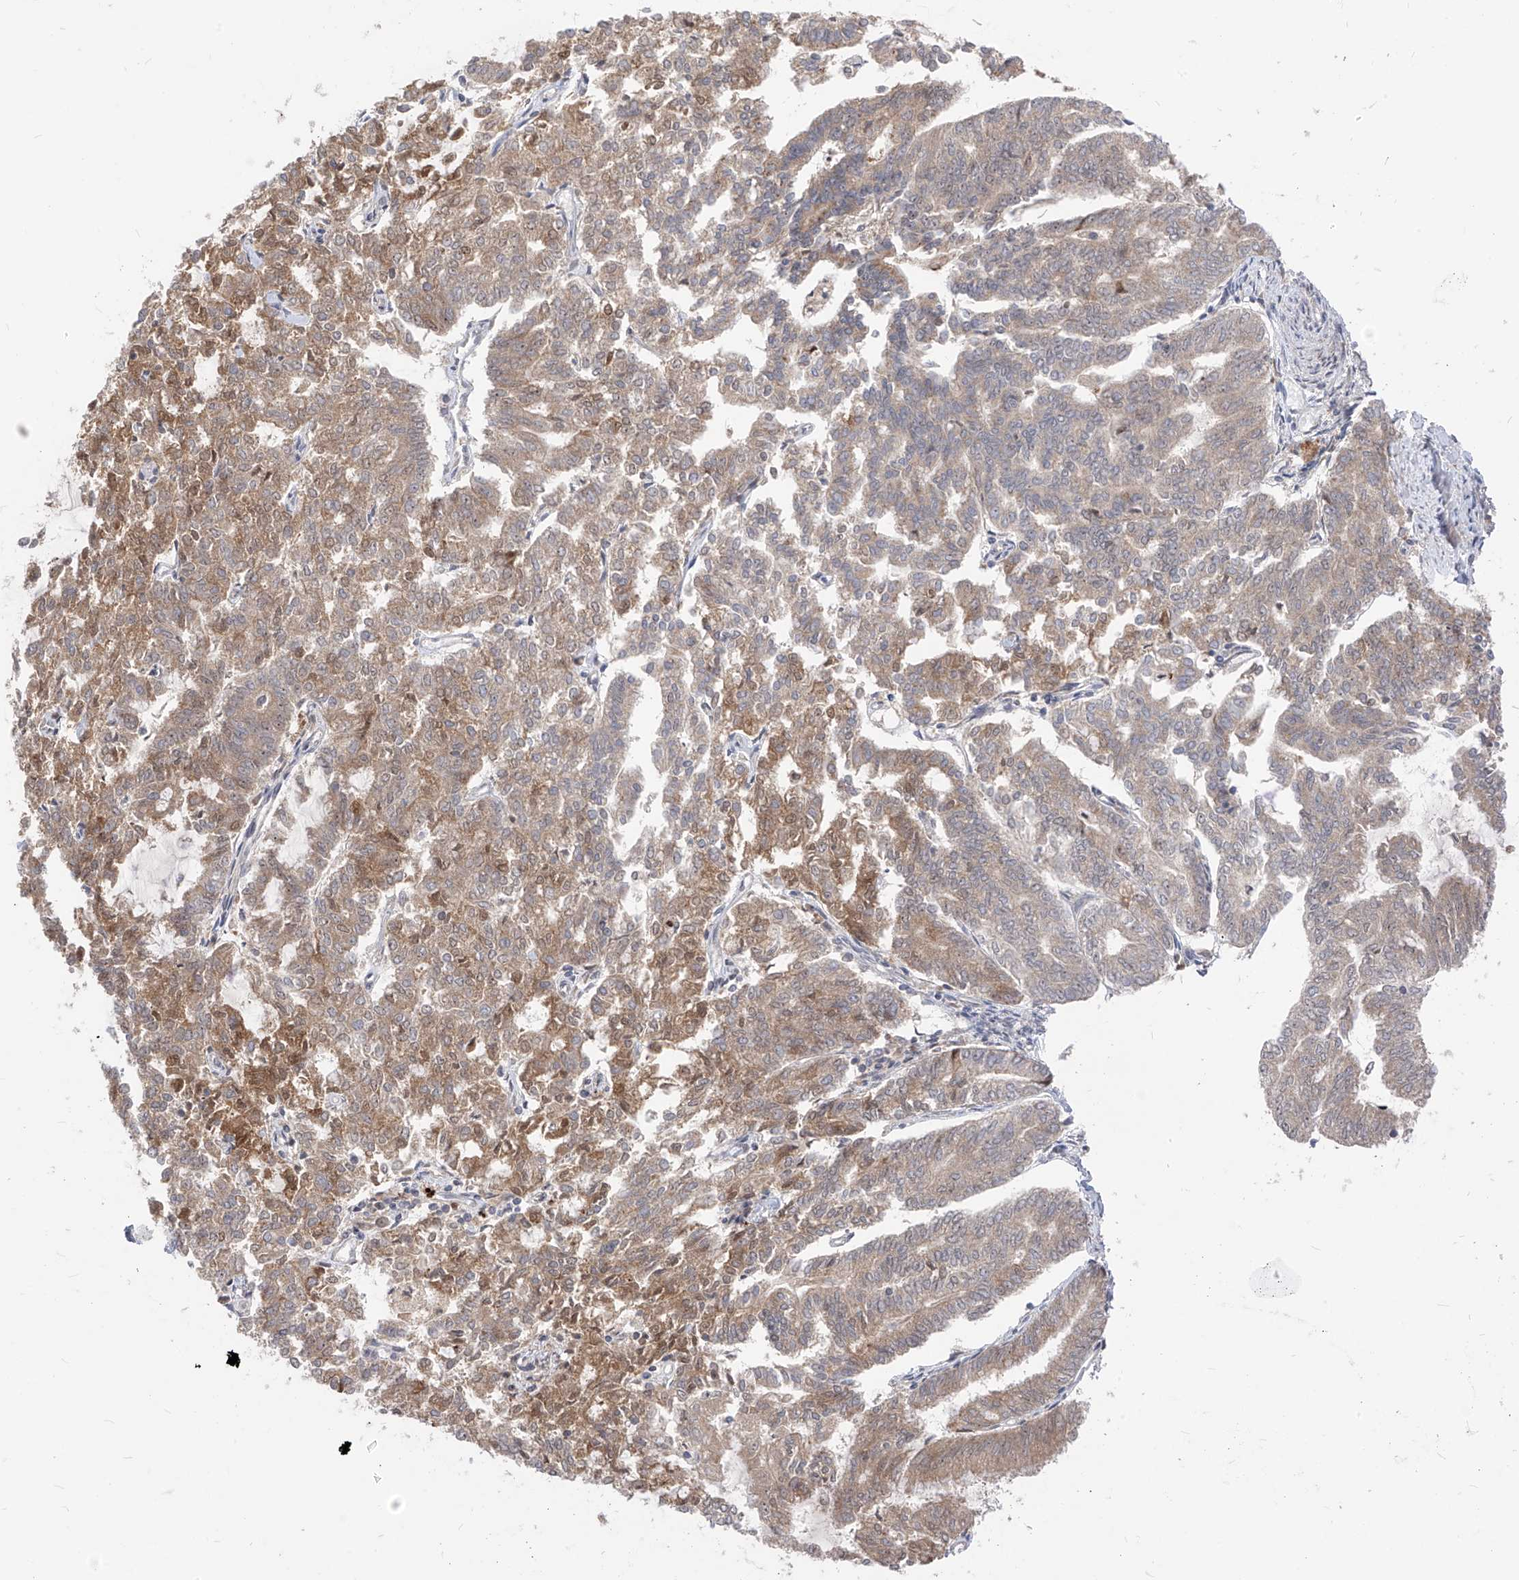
{"staining": {"intensity": "moderate", "quantity": "25%-75%", "location": "cytoplasmic/membranous"}, "tissue": "endometrial cancer", "cell_type": "Tumor cells", "image_type": "cancer", "snomed": [{"axis": "morphology", "description": "Adenocarcinoma, NOS"}, {"axis": "topography", "description": "Endometrium"}], "caption": "There is medium levels of moderate cytoplasmic/membranous positivity in tumor cells of adenocarcinoma (endometrial), as demonstrated by immunohistochemical staining (brown color).", "gene": "CNKSR1", "patient": {"sex": "female", "age": 79}}